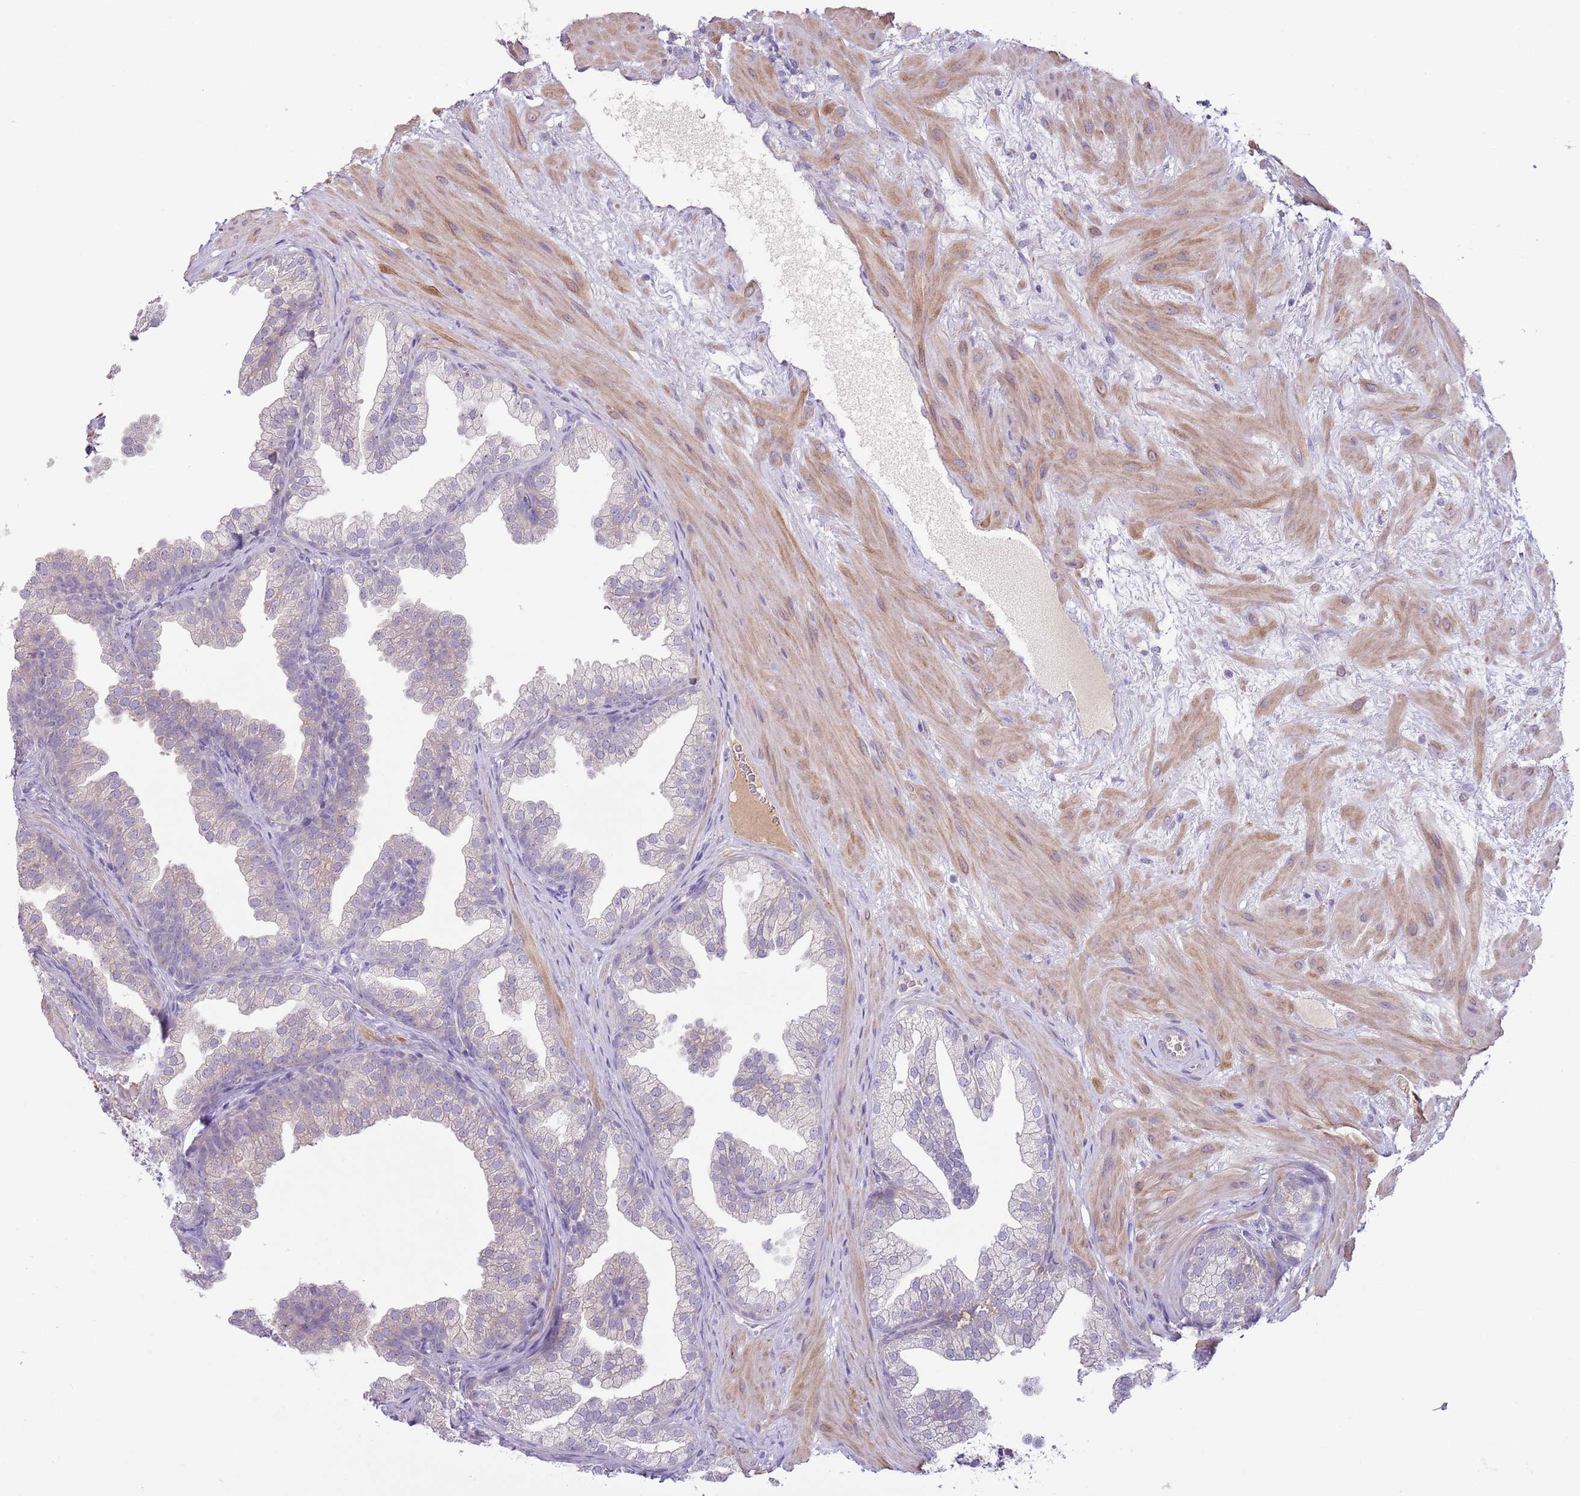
{"staining": {"intensity": "negative", "quantity": "none", "location": "none"}, "tissue": "prostate", "cell_type": "Glandular cells", "image_type": "normal", "snomed": [{"axis": "morphology", "description": "Normal tissue, NOS"}, {"axis": "topography", "description": "Prostate"}], "caption": "High magnification brightfield microscopy of unremarkable prostate stained with DAB (brown) and counterstained with hematoxylin (blue): glandular cells show no significant expression. (Immunohistochemistry (ihc), brightfield microscopy, high magnification).", "gene": "CFH", "patient": {"sex": "male", "age": 37}}